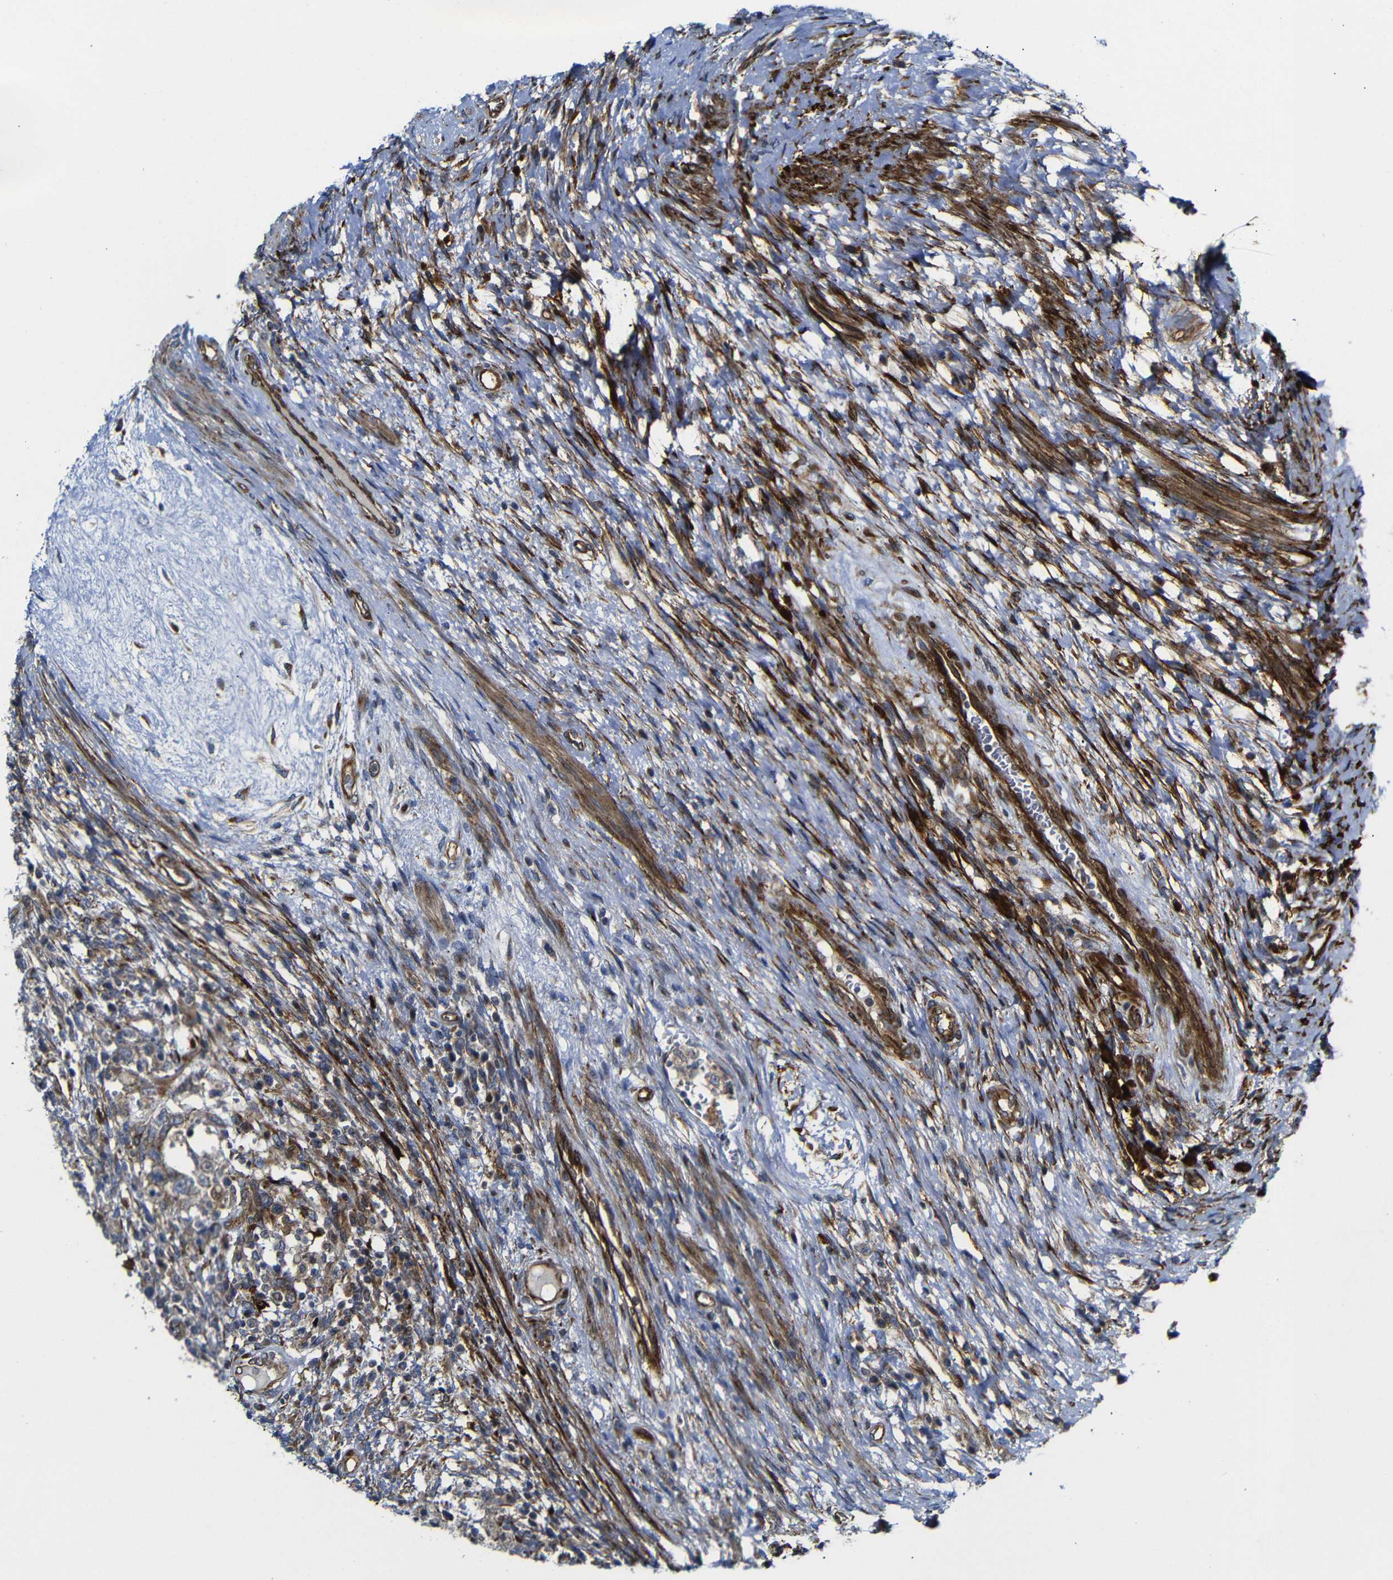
{"staining": {"intensity": "moderate", "quantity": ">75%", "location": "cytoplasmic/membranous"}, "tissue": "testis cancer", "cell_type": "Tumor cells", "image_type": "cancer", "snomed": [{"axis": "morphology", "description": "Carcinoma, Embryonal, NOS"}, {"axis": "topography", "description": "Testis"}], "caption": "Tumor cells show medium levels of moderate cytoplasmic/membranous staining in about >75% of cells in testis embryonal carcinoma.", "gene": "PARP14", "patient": {"sex": "male", "age": 26}}